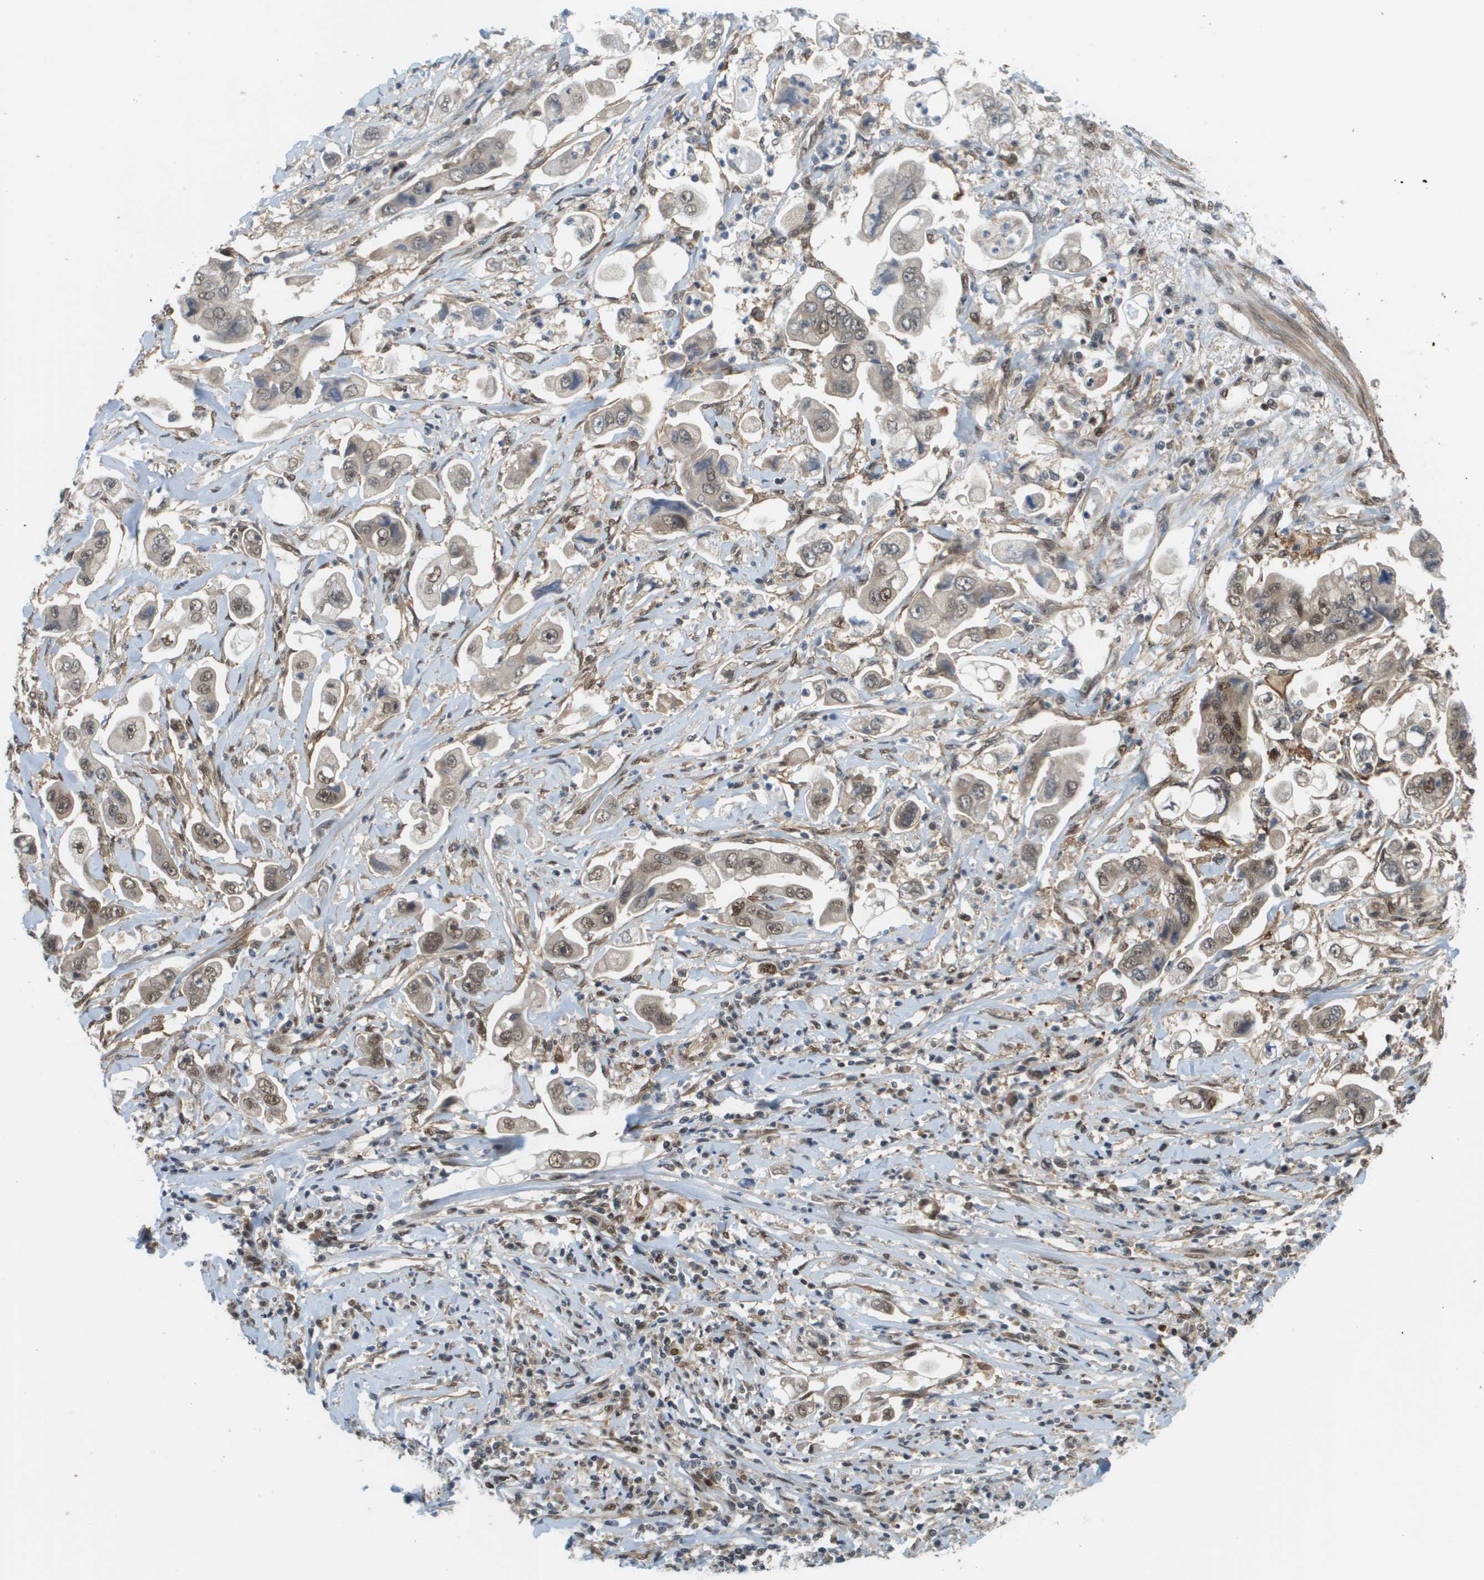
{"staining": {"intensity": "weak", "quantity": ">75%", "location": "cytoplasmic/membranous,nuclear"}, "tissue": "stomach cancer", "cell_type": "Tumor cells", "image_type": "cancer", "snomed": [{"axis": "morphology", "description": "Adenocarcinoma, NOS"}, {"axis": "topography", "description": "Stomach"}], "caption": "The micrograph reveals staining of stomach cancer (adenocarcinoma), revealing weak cytoplasmic/membranous and nuclear protein positivity (brown color) within tumor cells.", "gene": "PRCC", "patient": {"sex": "male", "age": 62}}